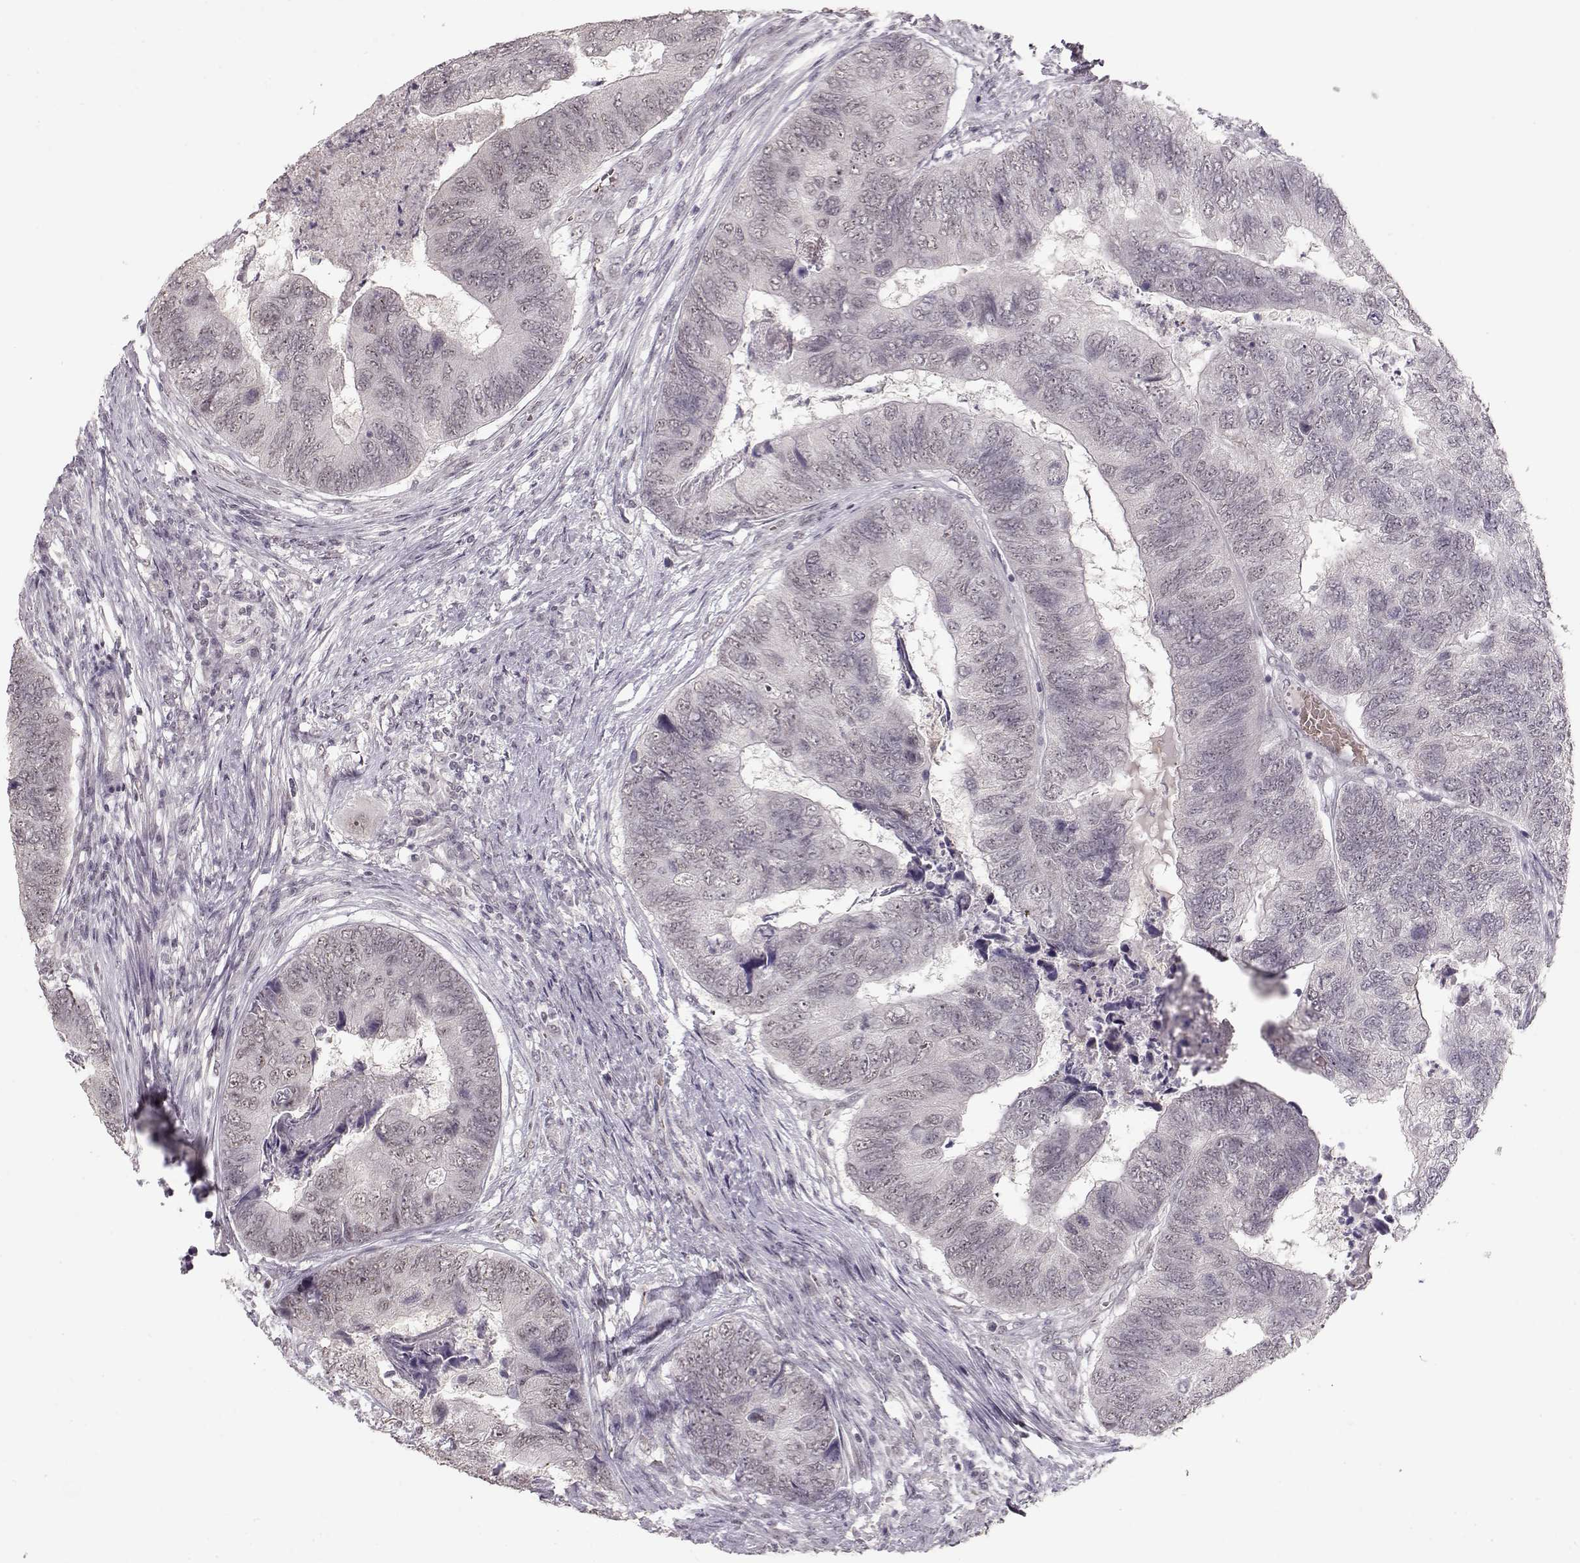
{"staining": {"intensity": "negative", "quantity": "none", "location": "none"}, "tissue": "colorectal cancer", "cell_type": "Tumor cells", "image_type": "cancer", "snomed": [{"axis": "morphology", "description": "Adenocarcinoma, NOS"}, {"axis": "topography", "description": "Colon"}], "caption": "Immunohistochemical staining of adenocarcinoma (colorectal) reveals no significant staining in tumor cells.", "gene": "PCP4", "patient": {"sex": "female", "age": 67}}